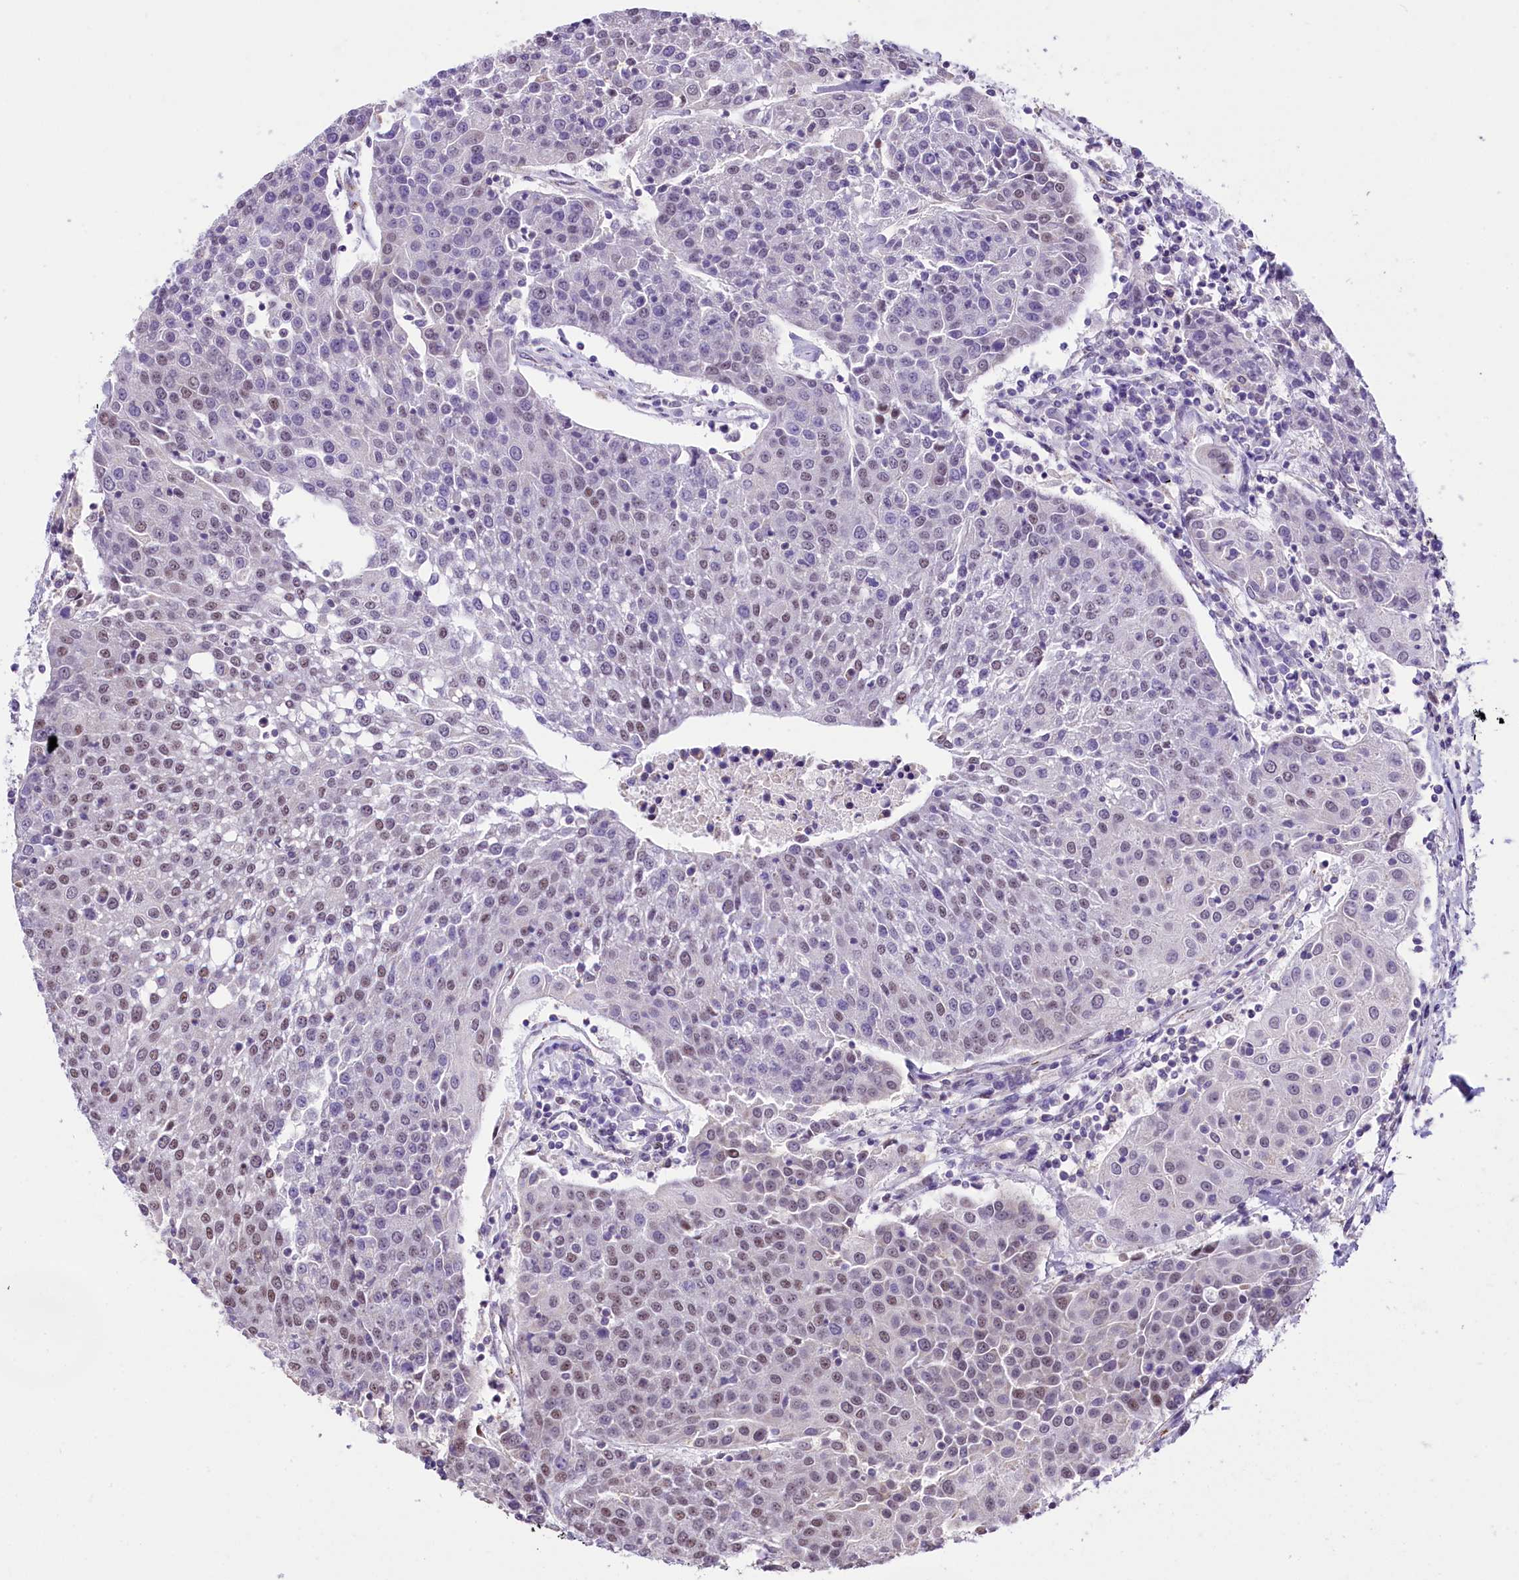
{"staining": {"intensity": "weak", "quantity": "<25%", "location": "nuclear"}, "tissue": "urothelial cancer", "cell_type": "Tumor cells", "image_type": "cancer", "snomed": [{"axis": "morphology", "description": "Urothelial carcinoma, High grade"}, {"axis": "topography", "description": "Urinary bladder"}], "caption": "Tumor cells show no significant protein expression in urothelial cancer. Brightfield microscopy of IHC stained with DAB (brown) and hematoxylin (blue), captured at high magnification.", "gene": "MRPL54", "patient": {"sex": "female", "age": 85}}